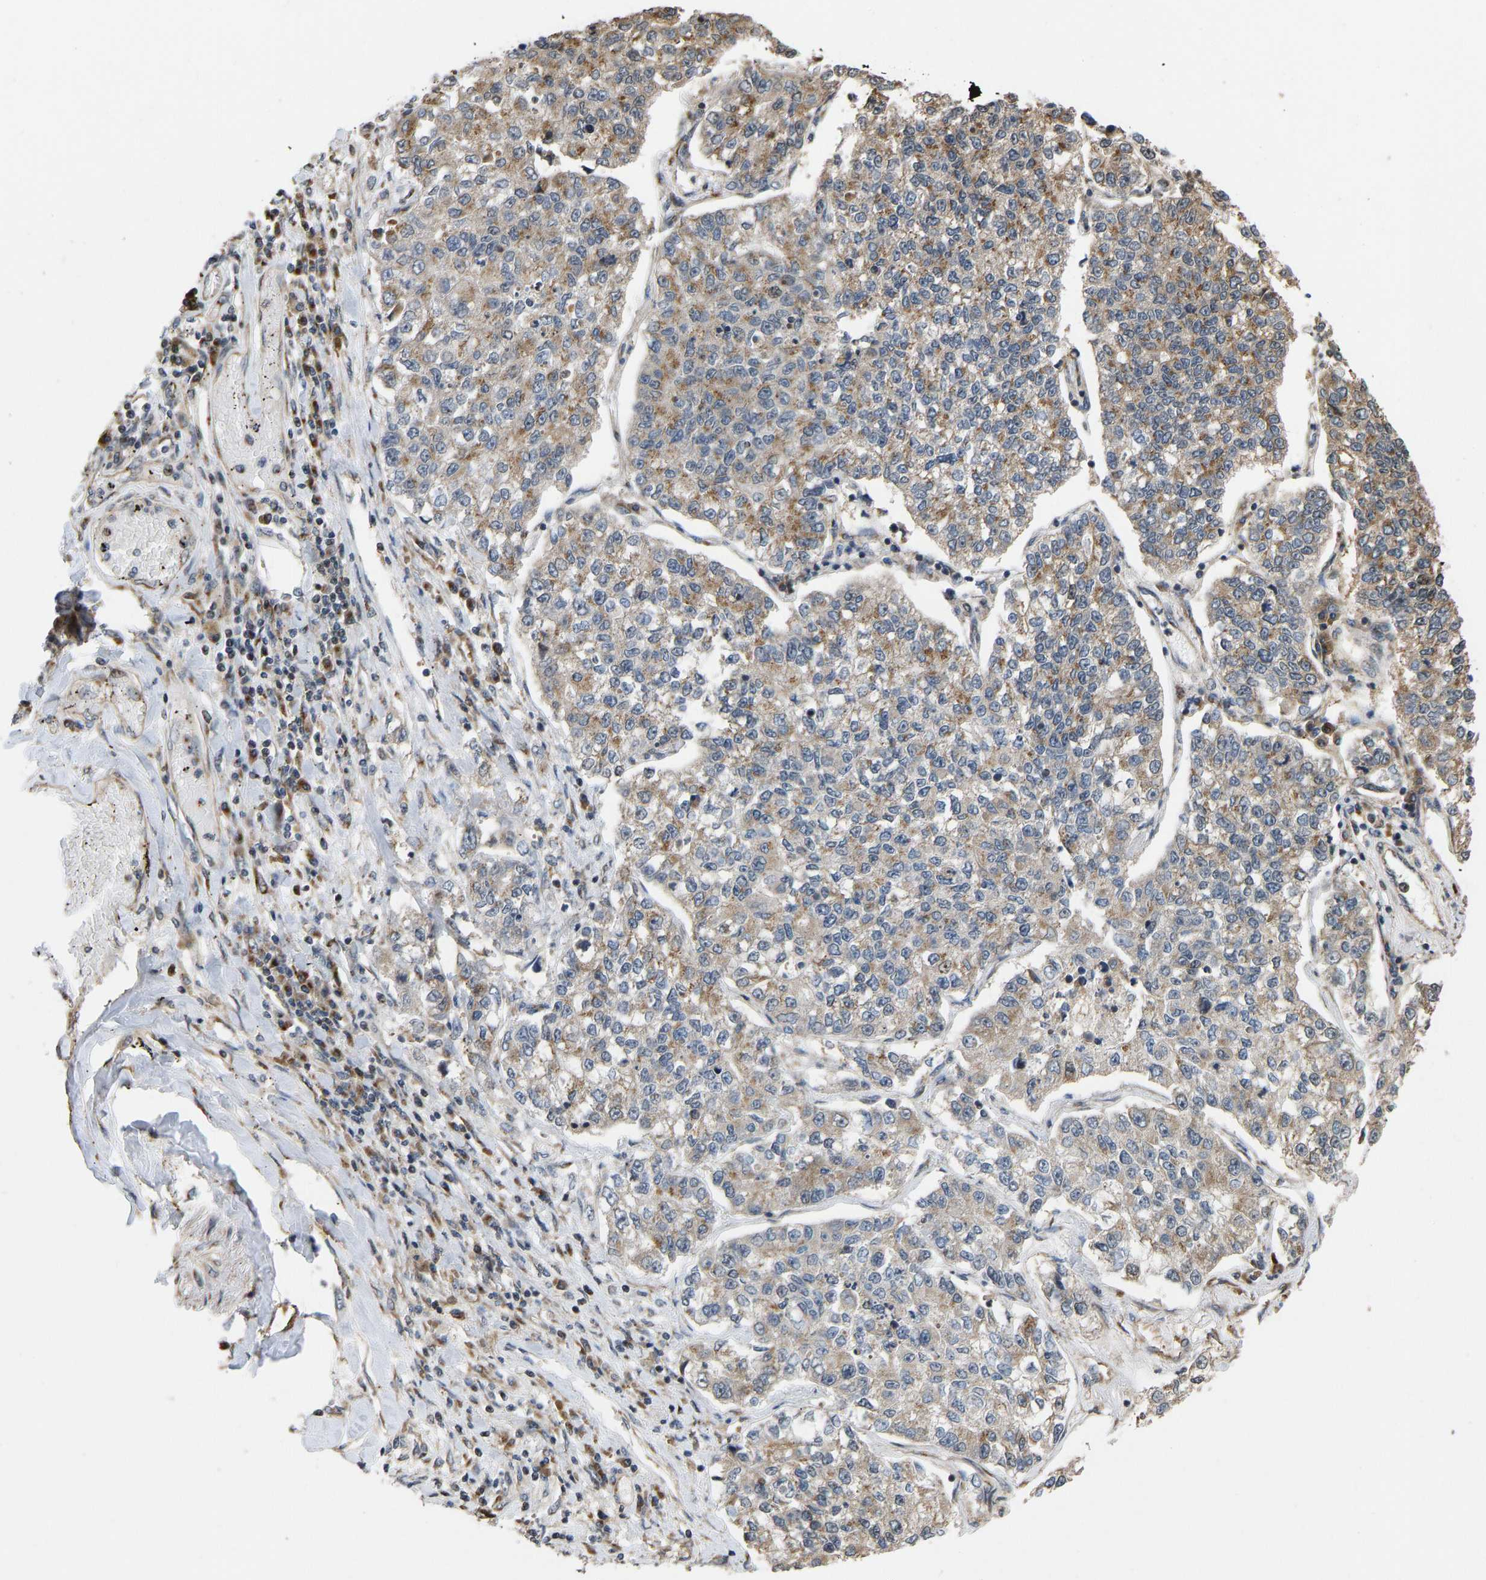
{"staining": {"intensity": "moderate", "quantity": ">75%", "location": "cytoplasmic/membranous"}, "tissue": "lung cancer", "cell_type": "Tumor cells", "image_type": "cancer", "snomed": [{"axis": "morphology", "description": "Adenocarcinoma, NOS"}, {"axis": "topography", "description": "Lung"}], "caption": "Human lung adenocarcinoma stained for a protein (brown) displays moderate cytoplasmic/membranous positive staining in about >75% of tumor cells.", "gene": "YIPF4", "patient": {"sex": "male", "age": 49}}